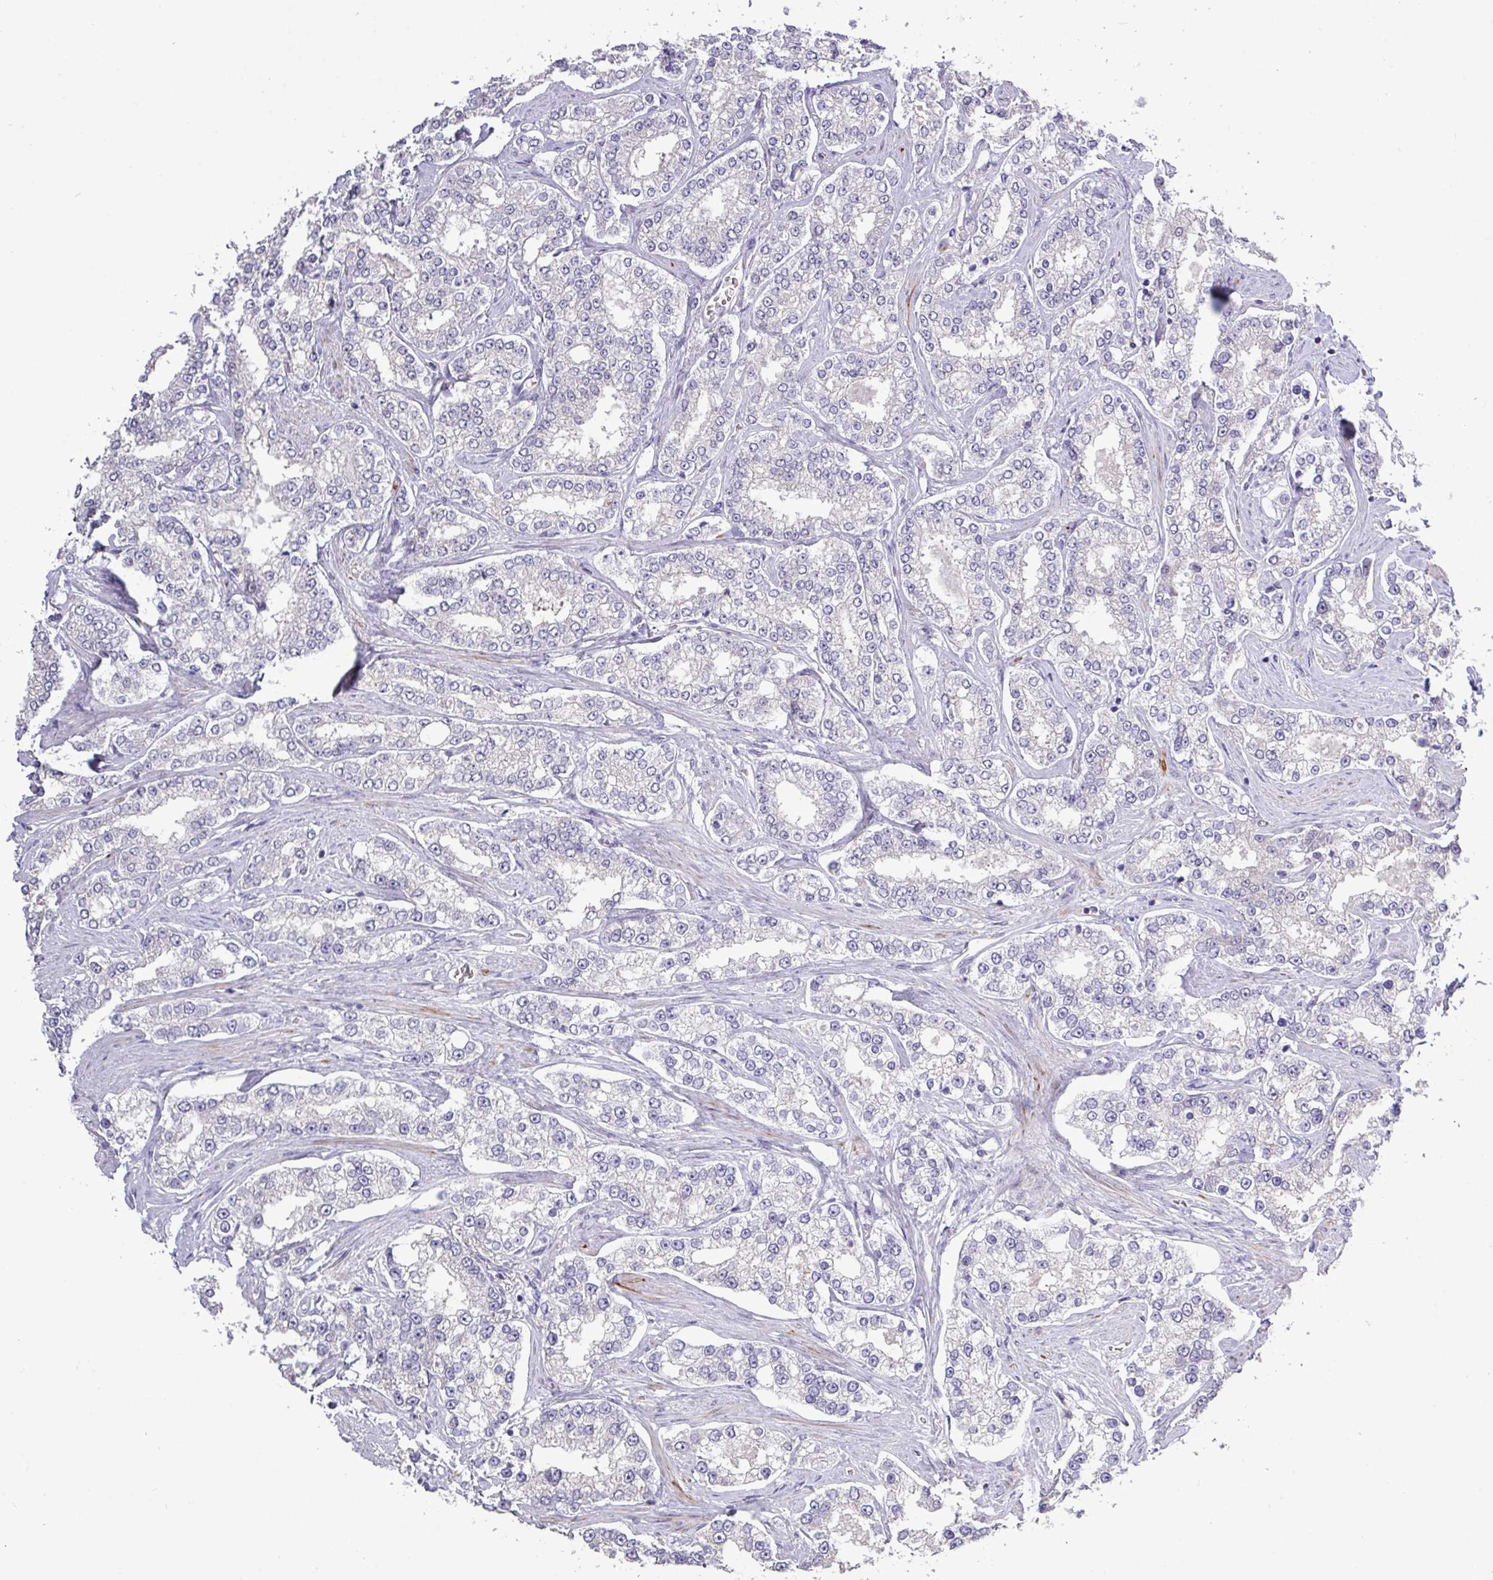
{"staining": {"intensity": "negative", "quantity": "none", "location": "none"}, "tissue": "prostate cancer", "cell_type": "Tumor cells", "image_type": "cancer", "snomed": [{"axis": "morphology", "description": "Normal tissue, NOS"}, {"axis": "morphology", "description": "Adenocarcinoma, High grade"}, {"axis": "topography", "description": "Prostate"}], "caption": "IHC micrograph of neoplastic tissue: prostate cancer (high-grade adenocarcinoma) stained with DAB reveals no significant protein positivity in tumor cells. The staining was performed using DAB (3,3'-diaminobenzidine) to visualize the protein expression in brown, while the nuclei were stained in blue with hematoxylin (Magnification: 20x).", "gene": "RIPPLY1", "patient": {"sex": "male", "age": 83}}